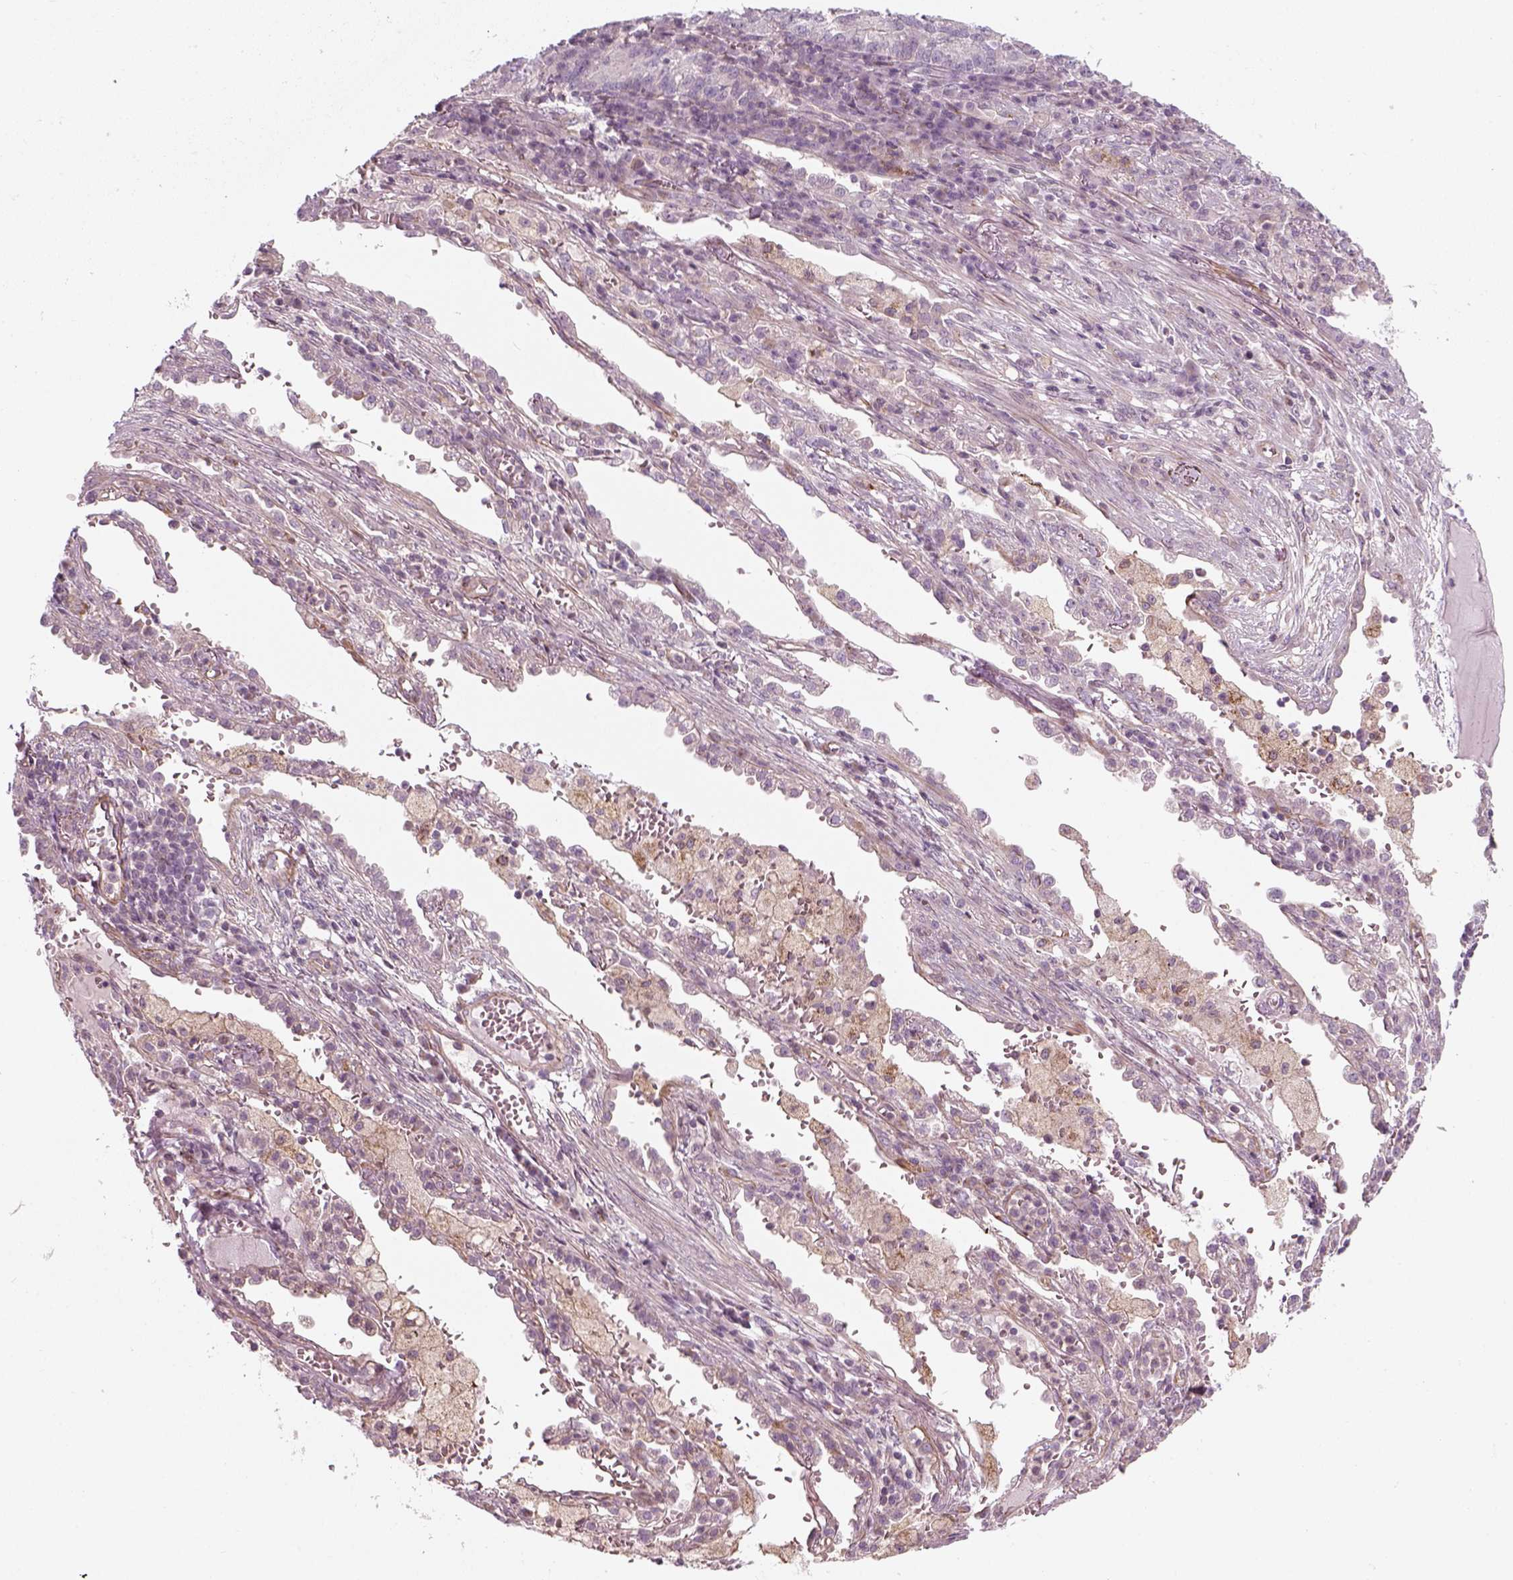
{"staining": {"intensity": "negative", "quantity": "none", "location": "none"}, "tissue": "lung cancer", "cell_type": "Tumor cells", "image_type": "cancer", "snomed": [{"axis": "morphology", "description": "Adenocarcinoma, NOS"}, {"axis": "topography", "description": "Lung"}], "caption": "Immunohistochemistry (IHC) histopathology image of lung cancer stained for a protein (brown), which reveals no expression in tumor cells.", "gene": "DNASE1L1", "patient": {"sex": "male", "age": 57}}